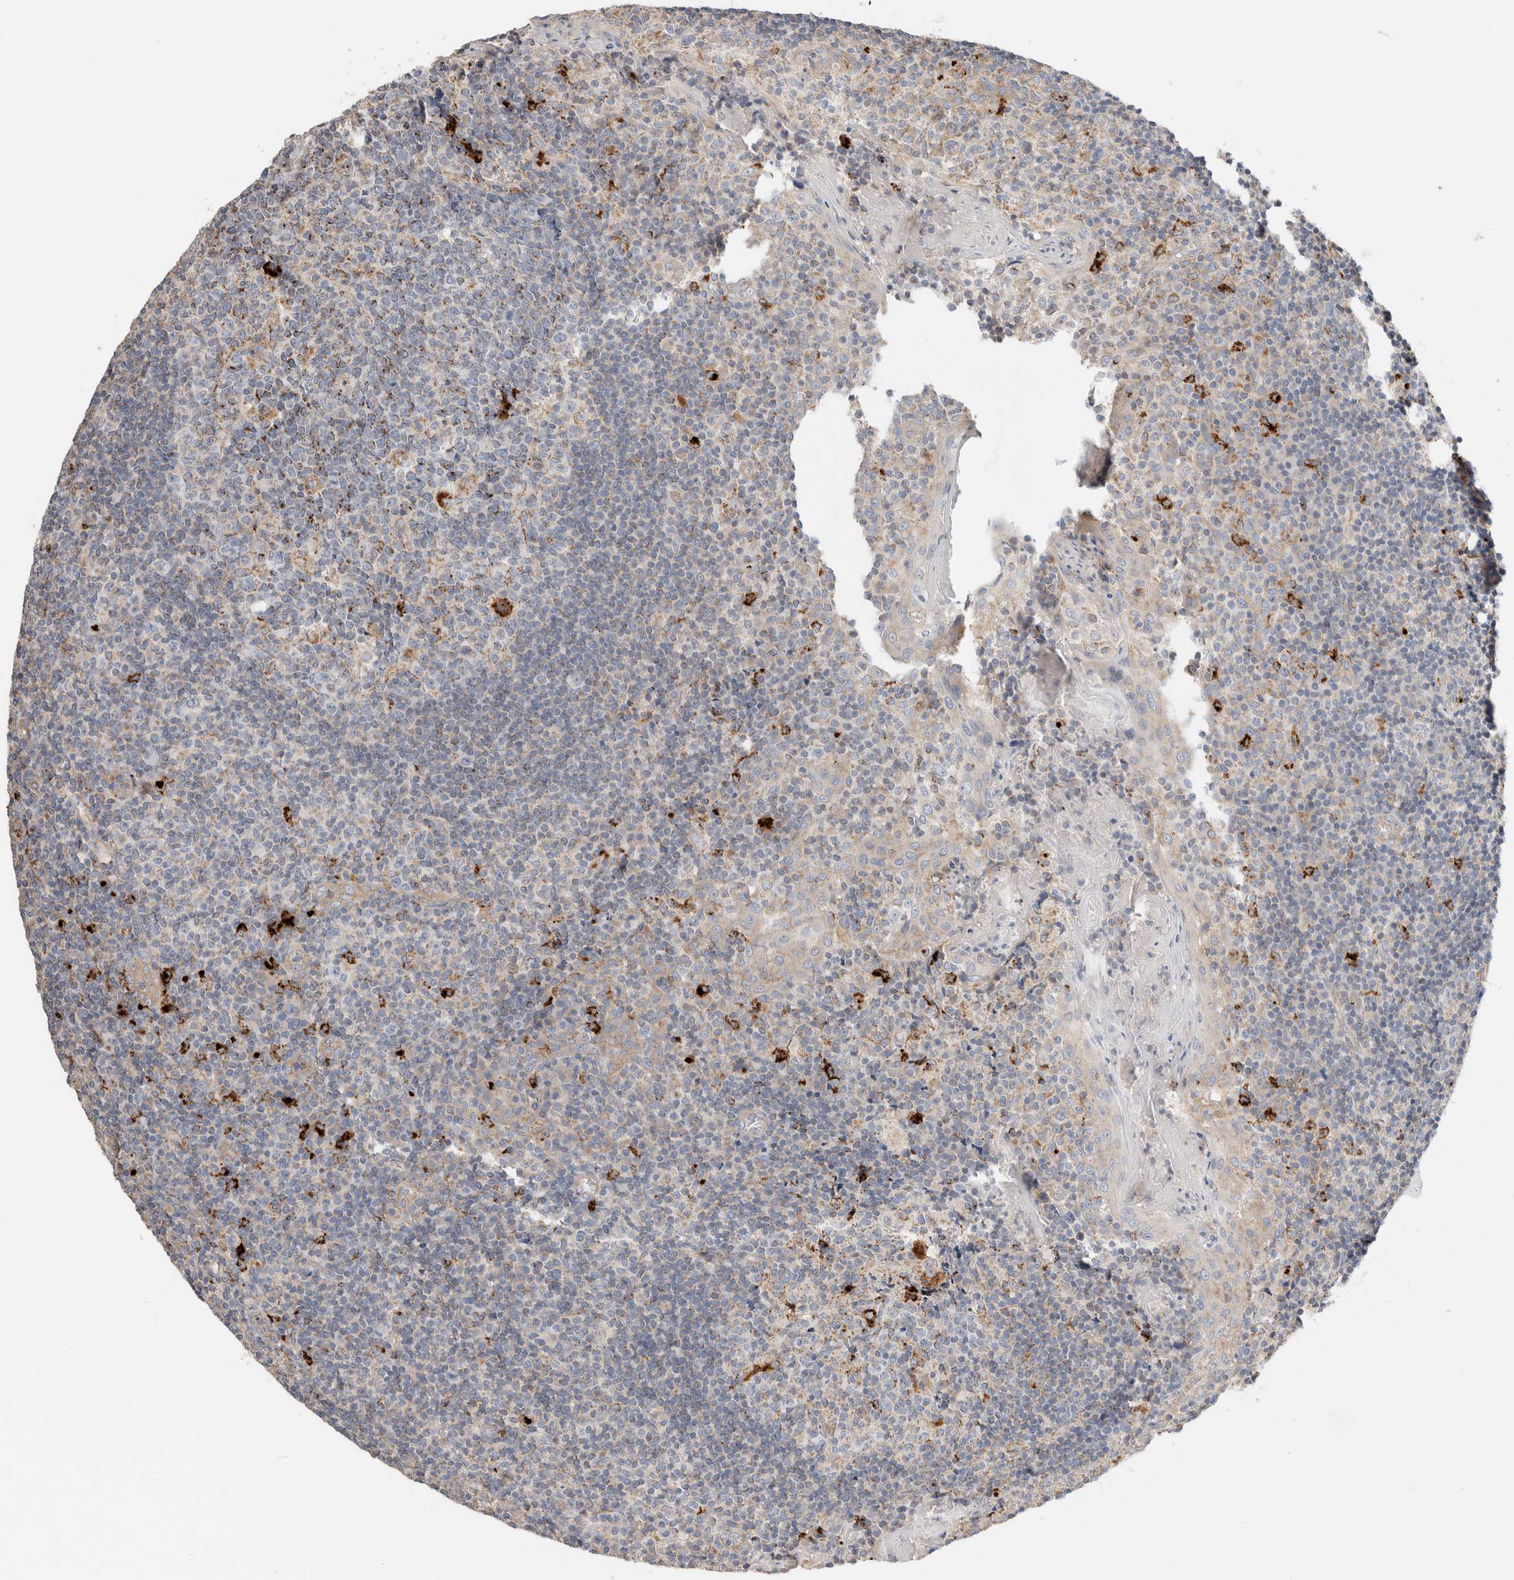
{"staining": {"intensity": "strong", "quantity": "<25%", "location": "cytoplasmic/membranous"}, "tissue": "tonsil", "cell_type": "Germinal center cells", "image_type": "normal", "snomed": [{"axis": "morphology", "description": "Normal tissue, NOS"}, {"axis": "topography", "description": "Tonsil"}], "caption": "A medium amount of strong cytoplasmic/membranous staining is identified in approximately <25% of germinal center cells in unremarkable tonsil. The protein of interest is shown in brown color, while the nuclei are stained blue.", "gene": "B3GNTL1", "patient": {"sex": "female", "age": 19}}